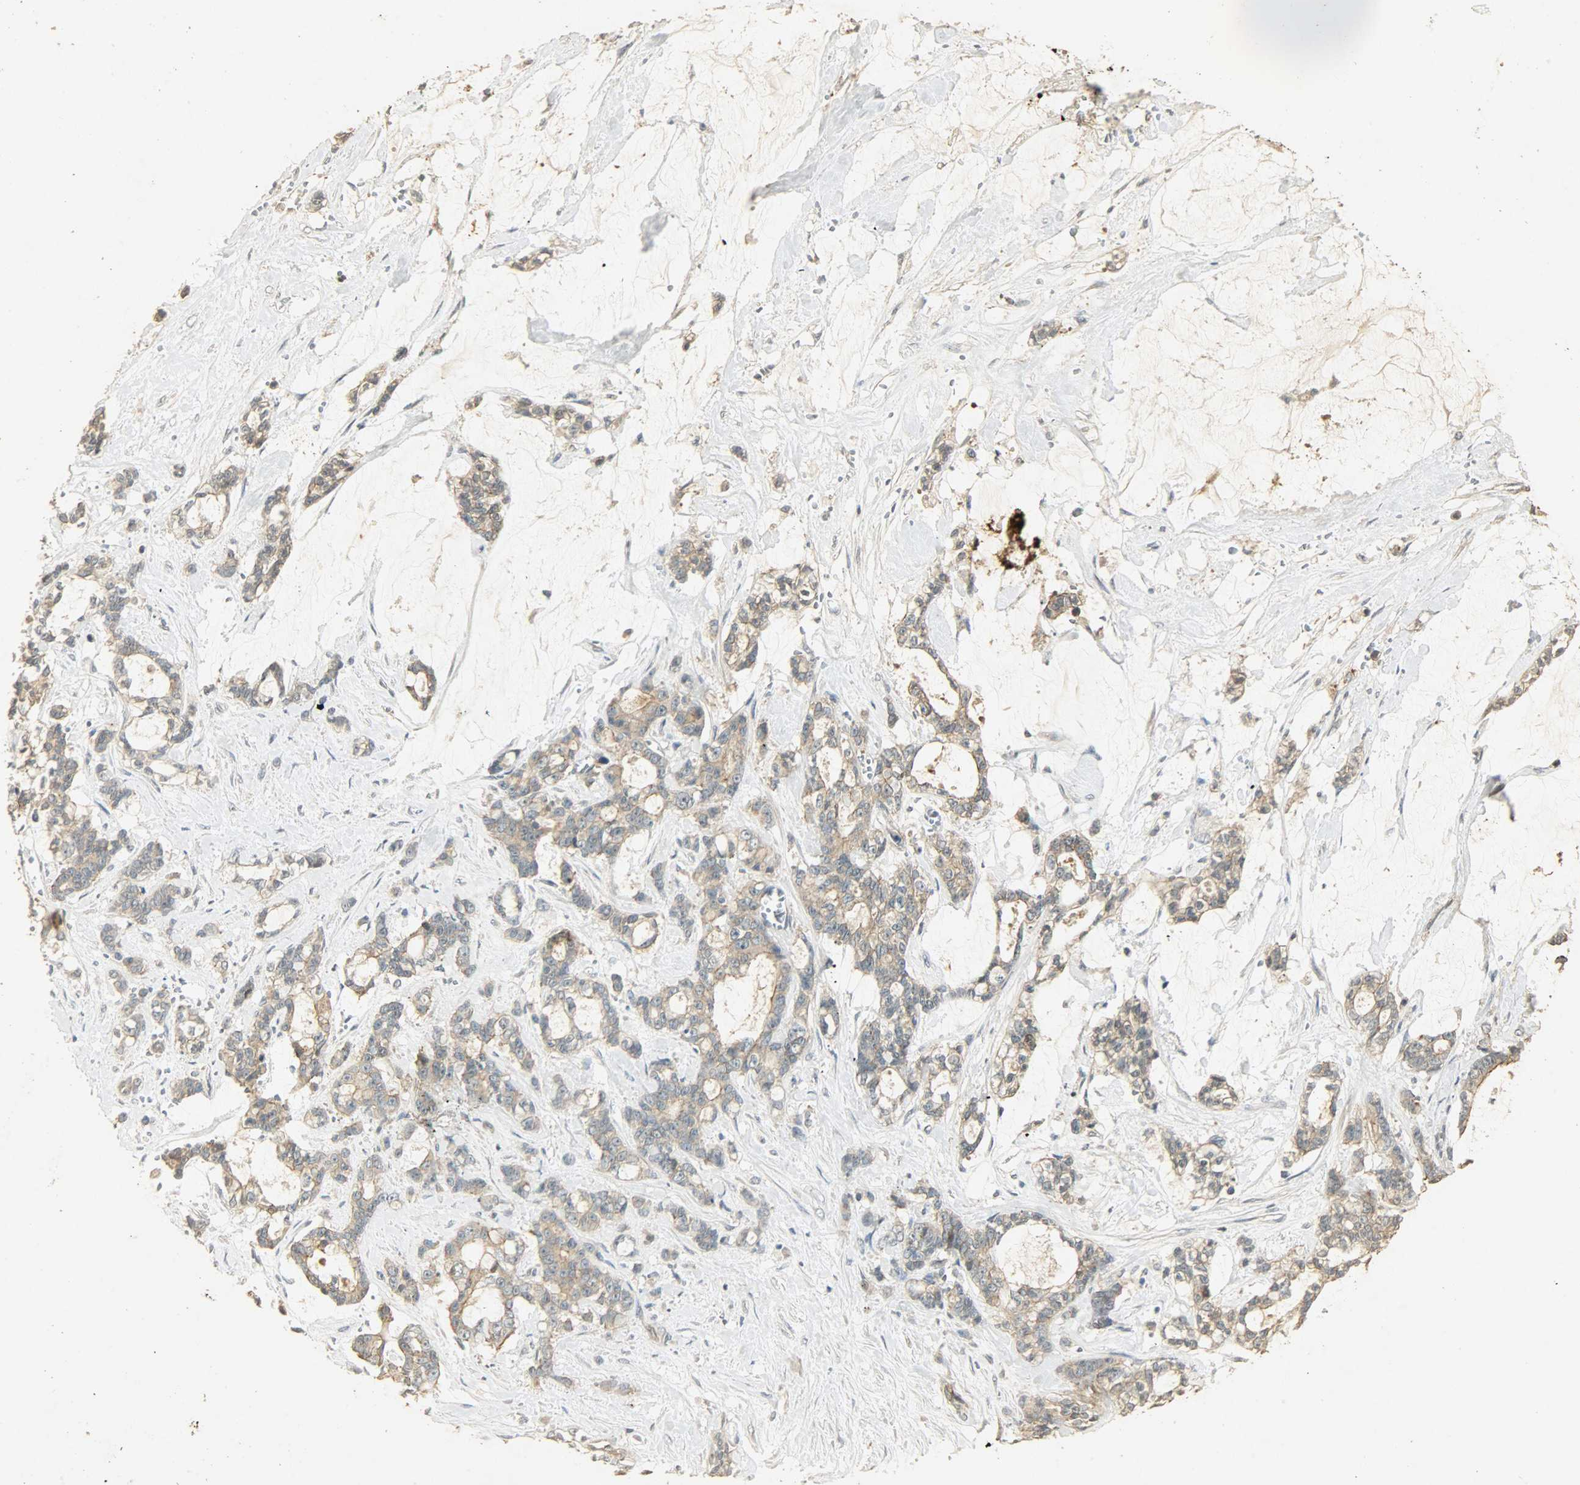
{"staining": {"intensity": "weak", "quantity": ">75%", "location": "cytoplasmic/membranous"}, "tissue": "pancreatic cancer", "cell_type": "Tumor cells", "image_type": "cancer", "snomed": [{"axis": "morphology", "description": "Adenocarcinoma, NOS"}, {"axis": "topography", "description": "Pancreas"}], "caption": "Human pancreatic adenocarcinoma stained with a protein marker displays weak staining in tumor cells.", "gene": "ATP2B1", "patient": {"sex": "female", "age": 73}}